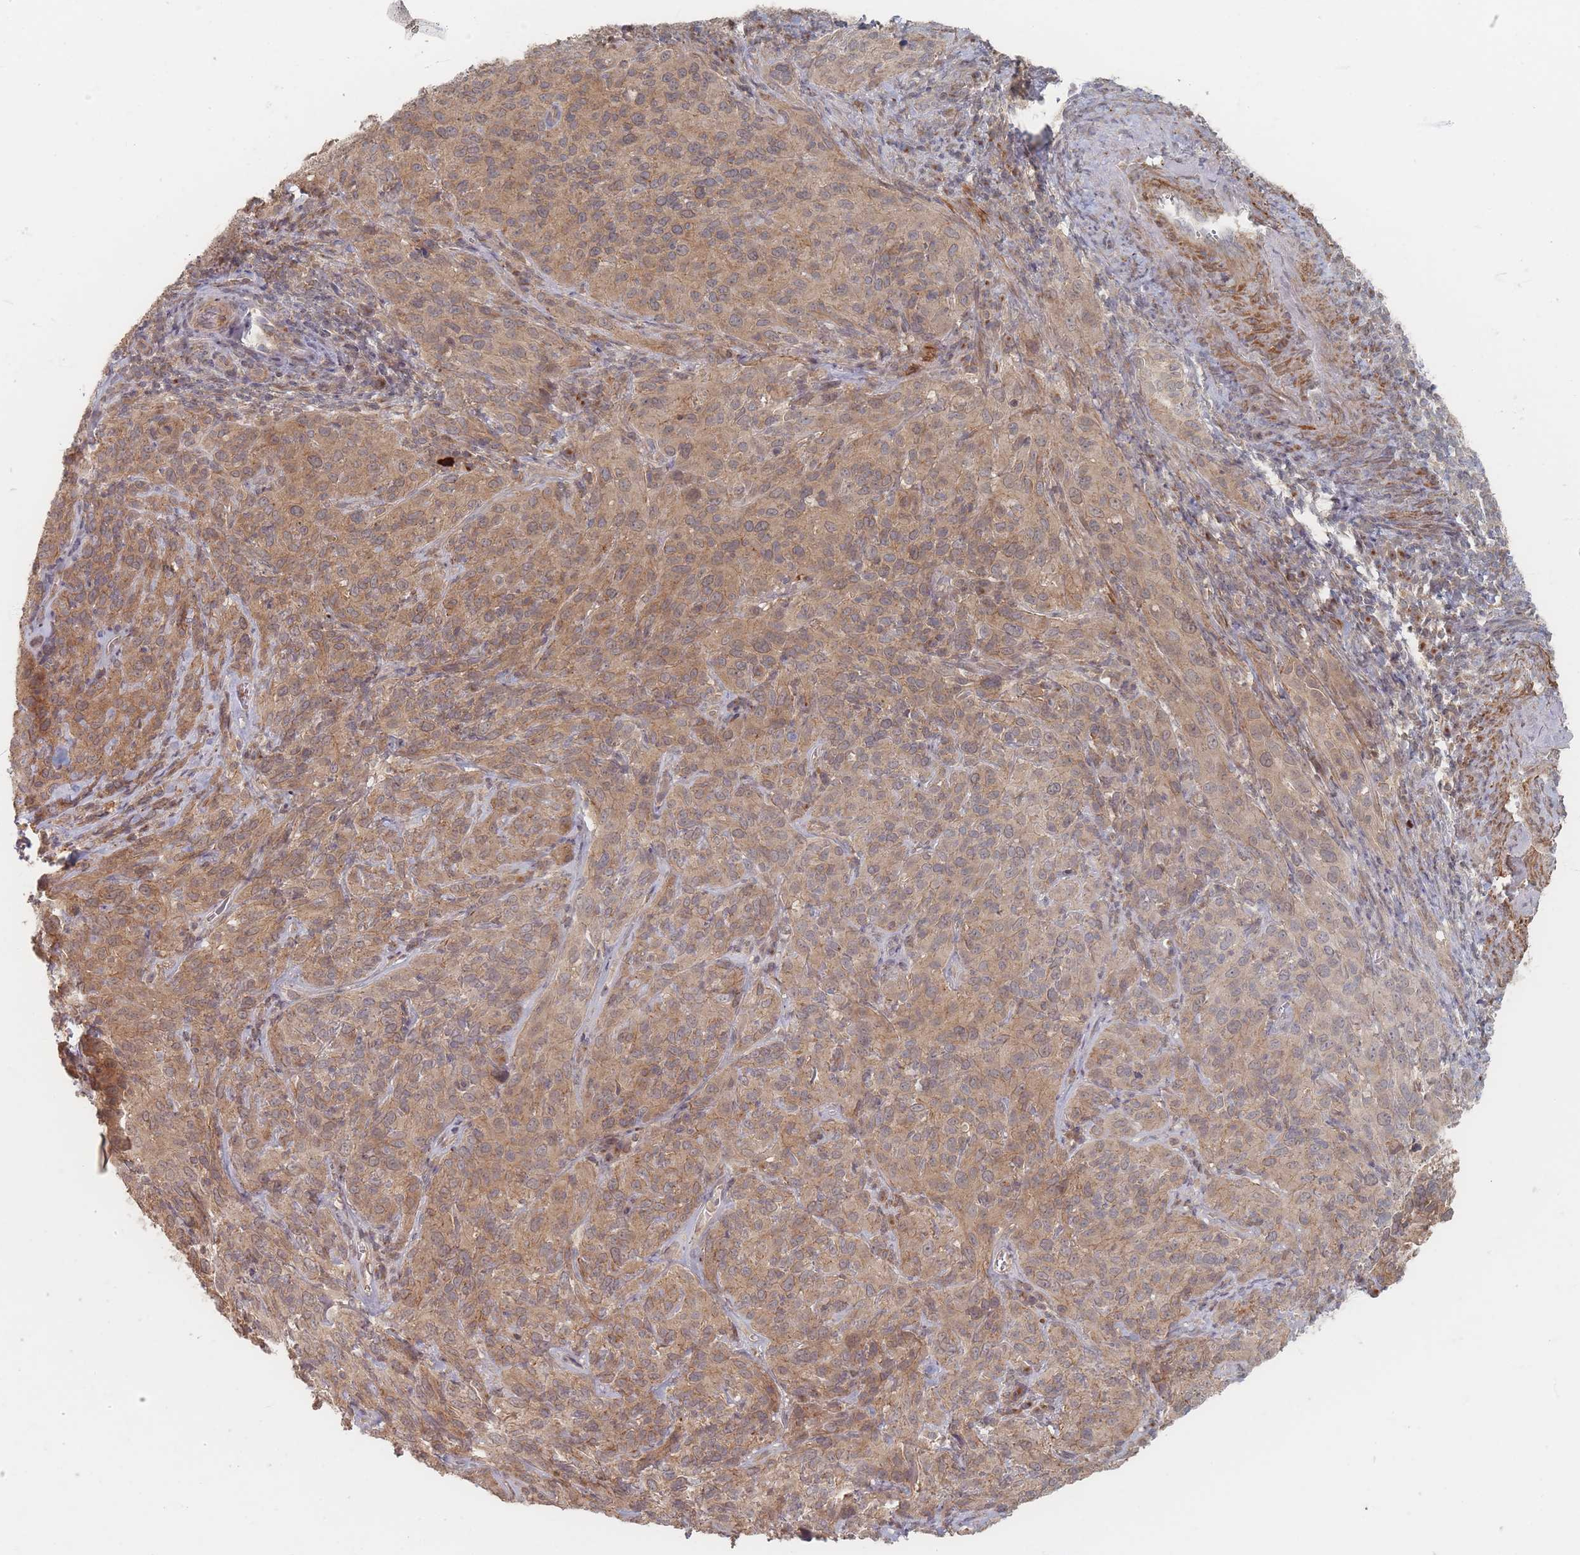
{"staining": {"intensity": "moderate", "quantity": ">75%", "location": "cytoplasmic/membranous"}, "tissue": "cervical cancer", "cell_type": "Tumor cells", "image_type": "cancer", "snomed": [{"axis": "morphology", "description": "Squamous cell carcinoma, NOS"}, {"axis": "topography", "description": "Cervix"}], "caption": "Immunohistochemical staining of human cervical squamous cell carcinoma displays moderate cytoplasmic/membranous protein expression in about >75% of tumor cells.", "gene": "GLE1", "patient": {"sex": "female", "age": 51}}